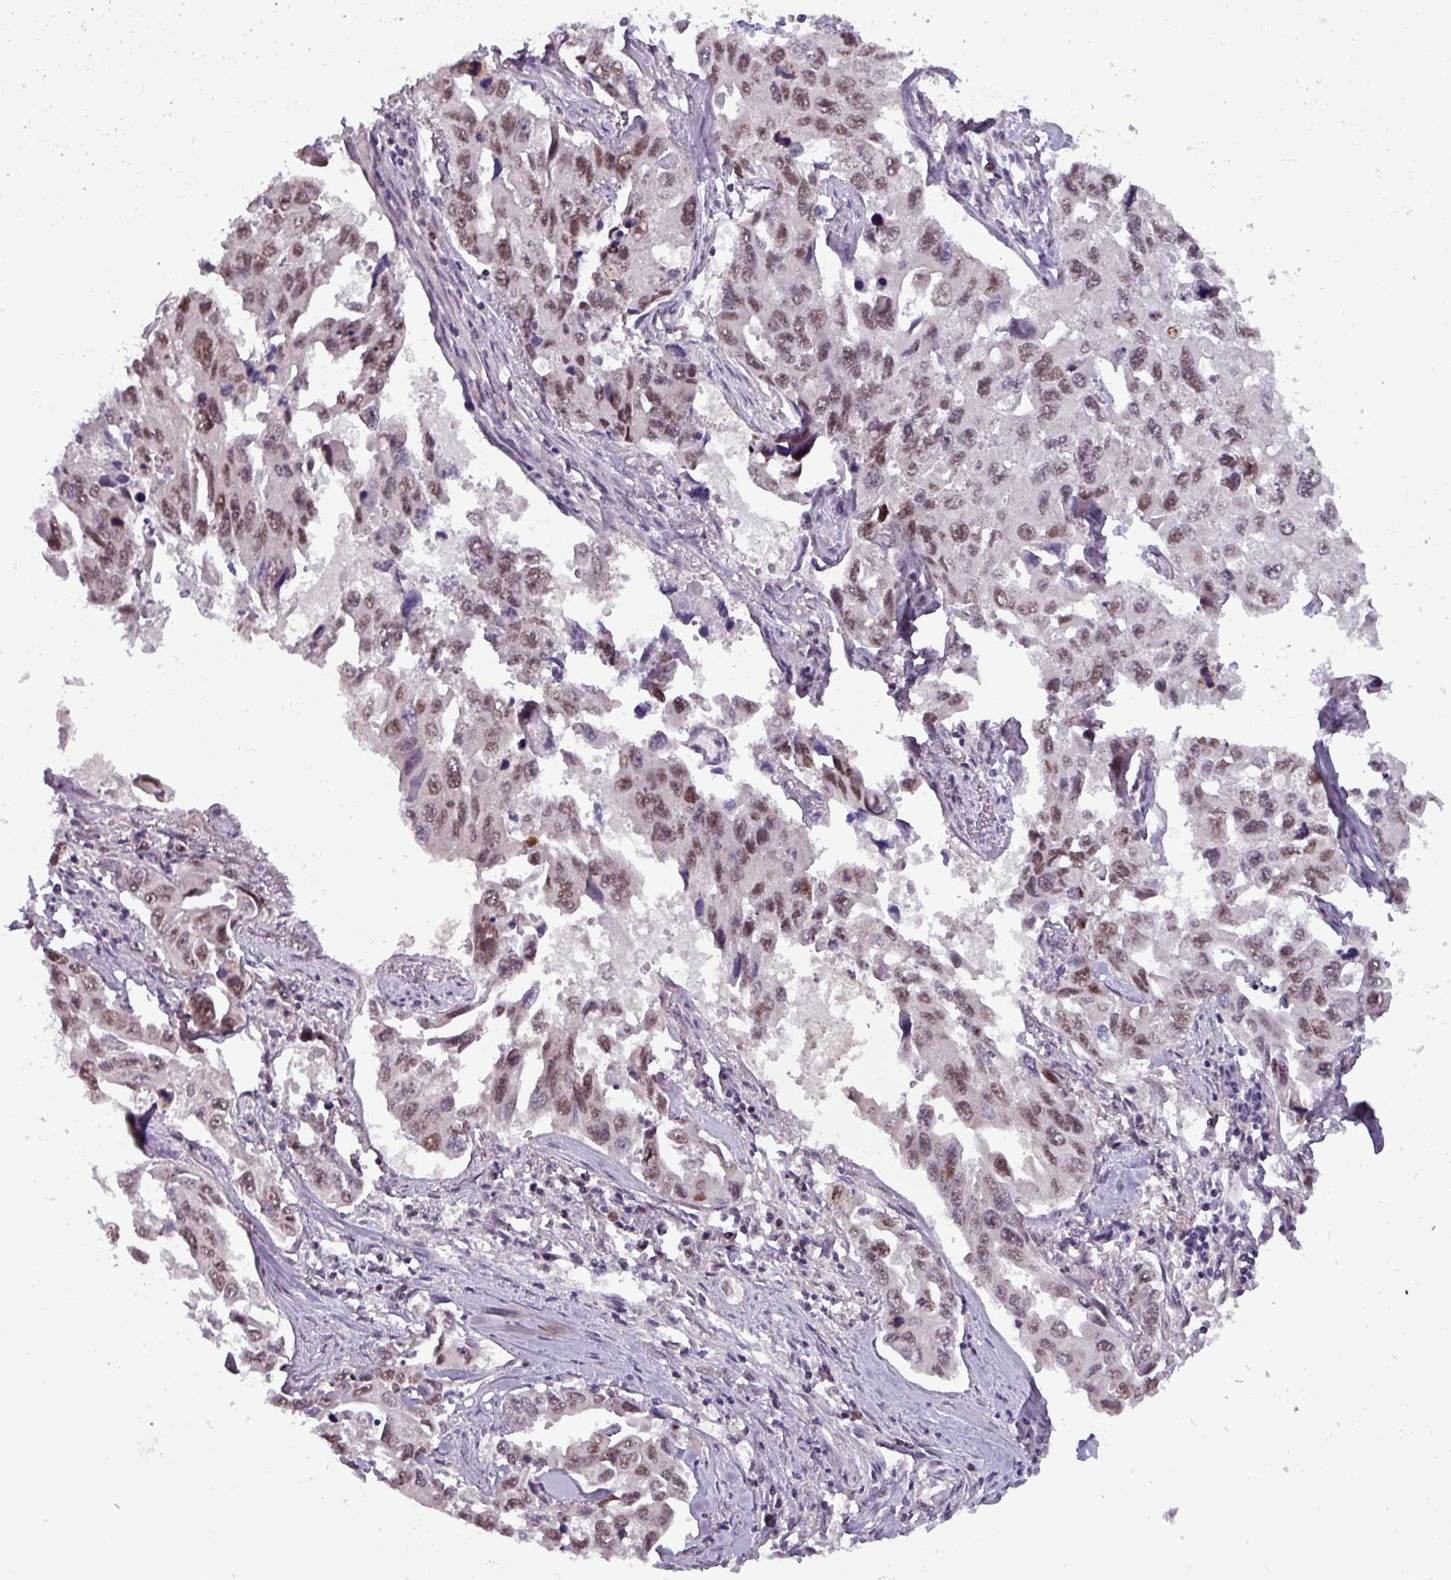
{"staining": {"intensity": "moderate", "quantity": ">75%", "location": "nuclear"}, "tissue": "lung cancer", "cell_type": "Tumor cells", "image_type": "cancer", "snomed": [{"axis": "morphology", "description": "Adenocarcinoma, NOS"}, {"axis": "topography", "description": "Lung"}], "caption": "A histopathology image showing moderate nuclear positivity in approximately >75% of tumor cells in lung cancer (adenocarcinoma), as visualized by brown immunohistochemical staining.", "gene": "NPFFR1", "patient": {"sex": "male", "age": 64}}